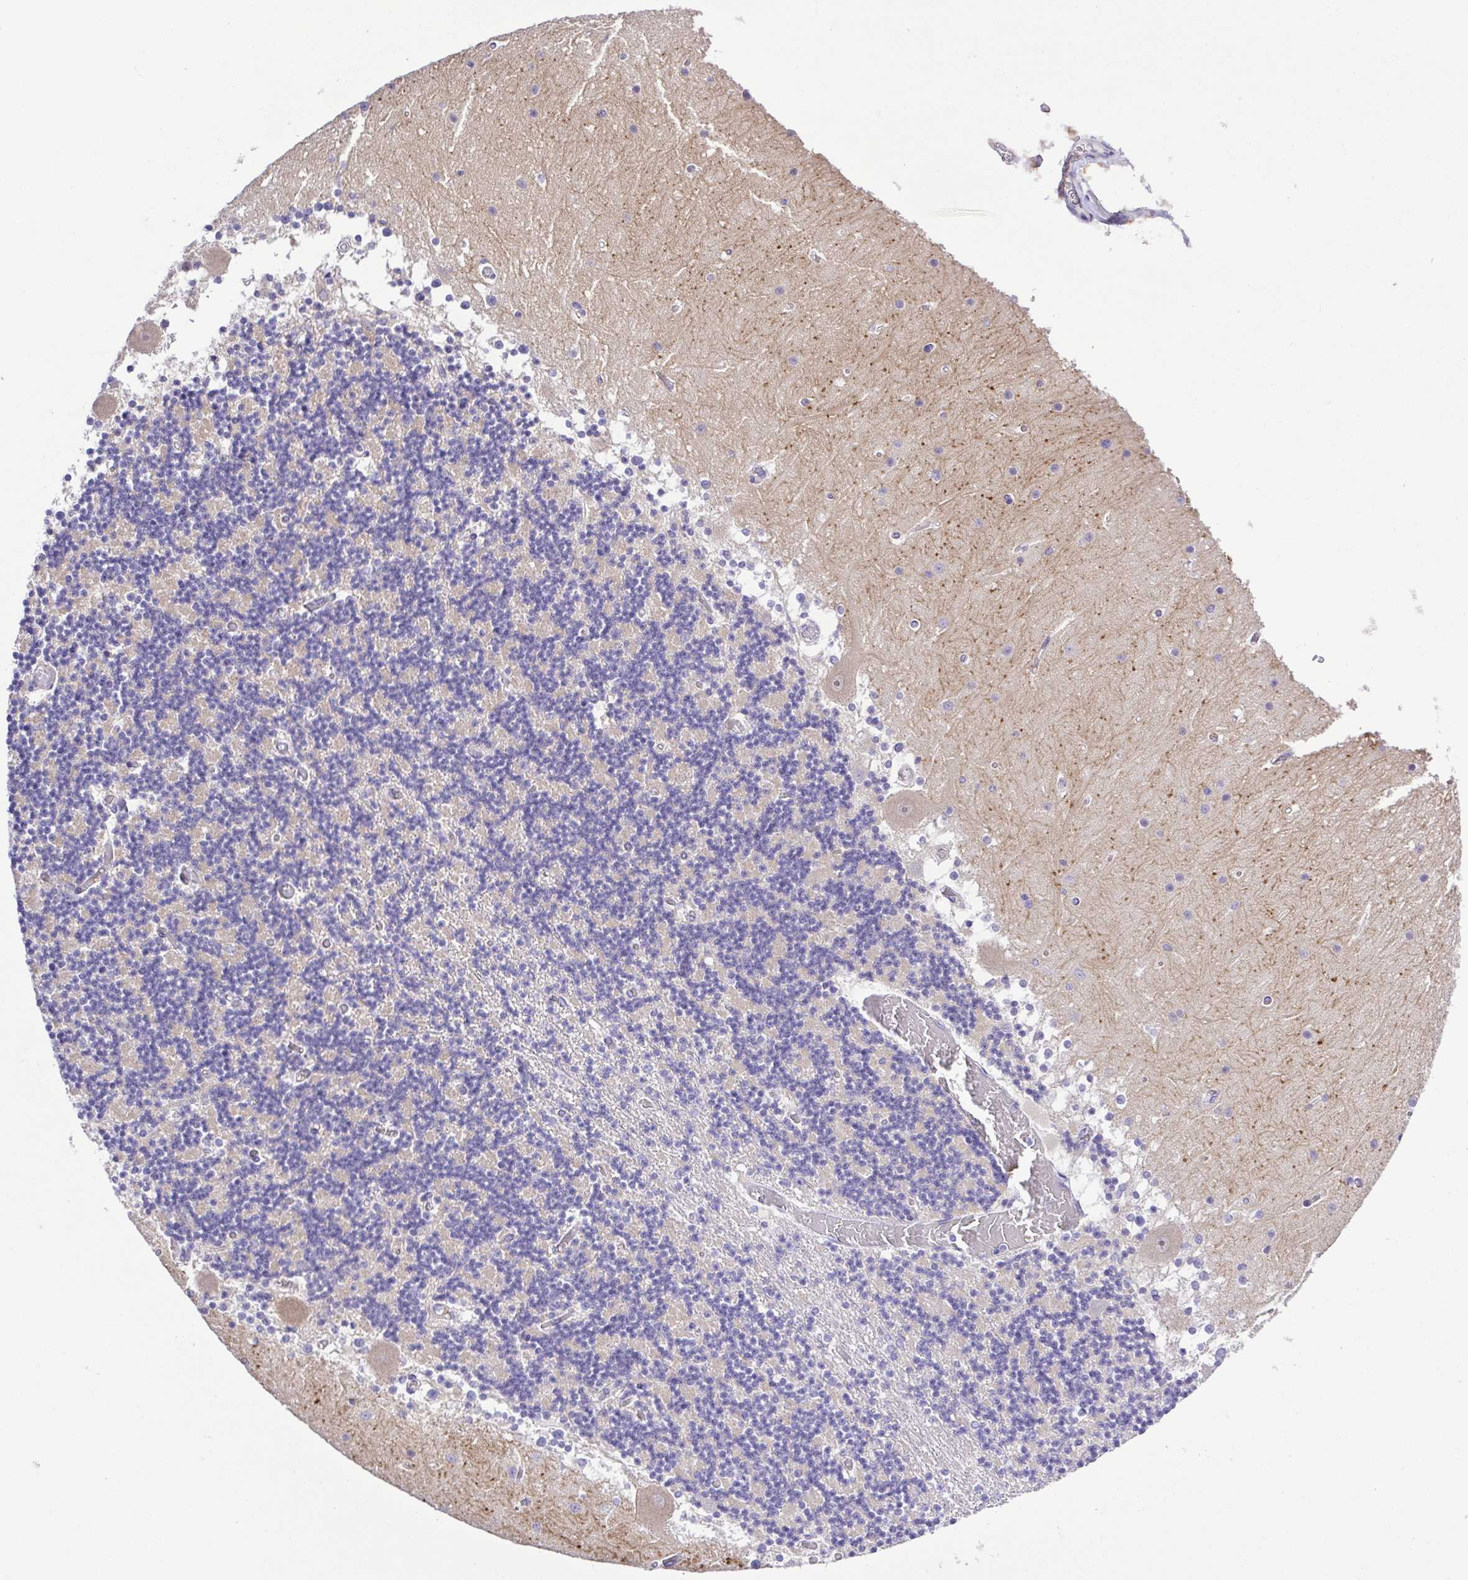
{"staining": {"intensity": "weak", "quantity": "<25%", "location": "cytoplasmic/membranous"}, "tissue": "cerebellum", "cell_type": "Cells in granular layer", "image_type": "normal", "snomed": [{"axis": "morphology", "description": "Normal tissue, NOS"}, {"axis": "topography", "description": "Cerebellum"}], "caption": "This is a histopathology image of IHC staining of unremarkable cerebellum, which shows no staining in cells in granular layer. (DAB IHC visualized using brightfield microscopy, high magnification).", "gene": "GABBR2", "patient": {"sex": "female", "age": 28}}